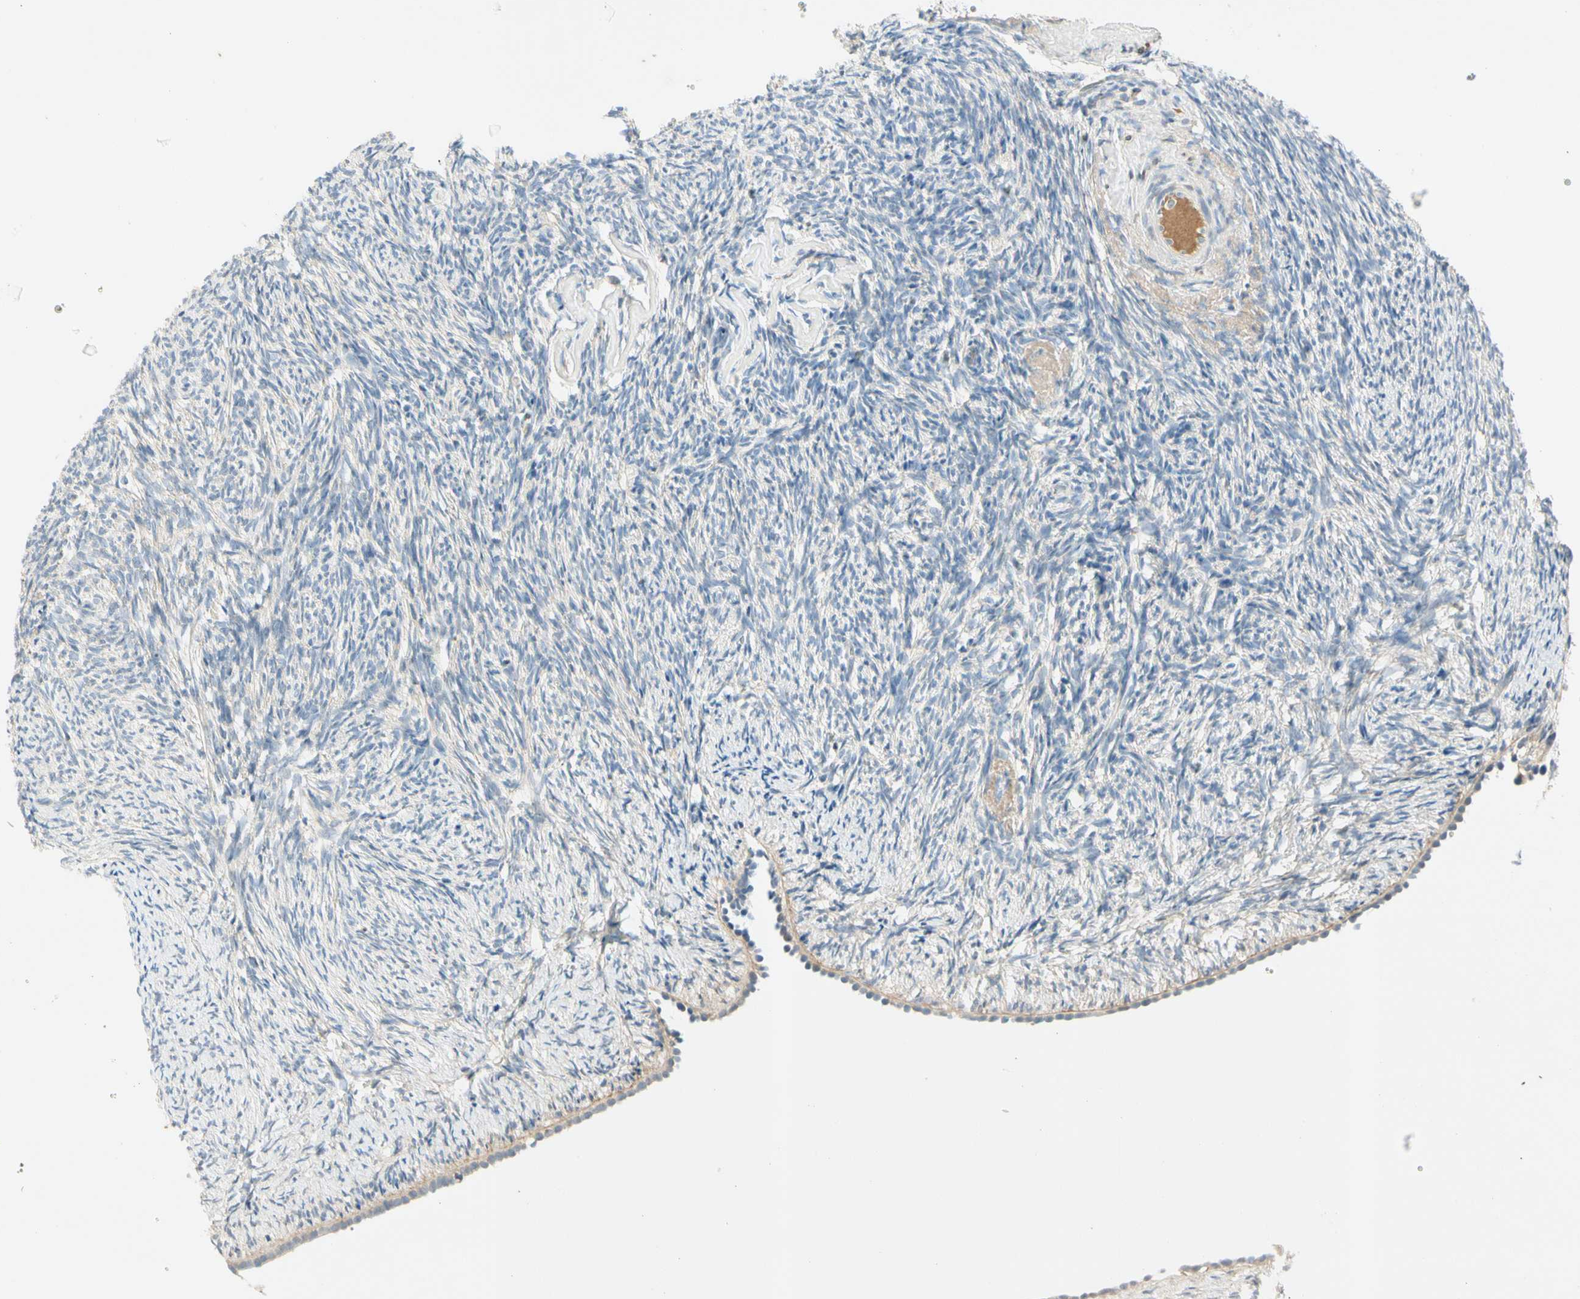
{"staining": {"intensity": "negative", "quantity": "none", "location": "none"}, "tissue": "ovary", "cell_type": "Ovarian stroma cells", "image_type": "normal", "snomed": [{"axis": "morphology", "description": "Normal tissue, NOS"}, {"axis": "topography", "description": "Ovary"}], "caption": "Immunohistochemistry (IHC) histopathology image of normal ovary: human ovary stained with DAB reveals no significant protein staining in ovarian stroma cells.", "gene": "PITX1", "patient": {"sex": "female", "age": 60}}